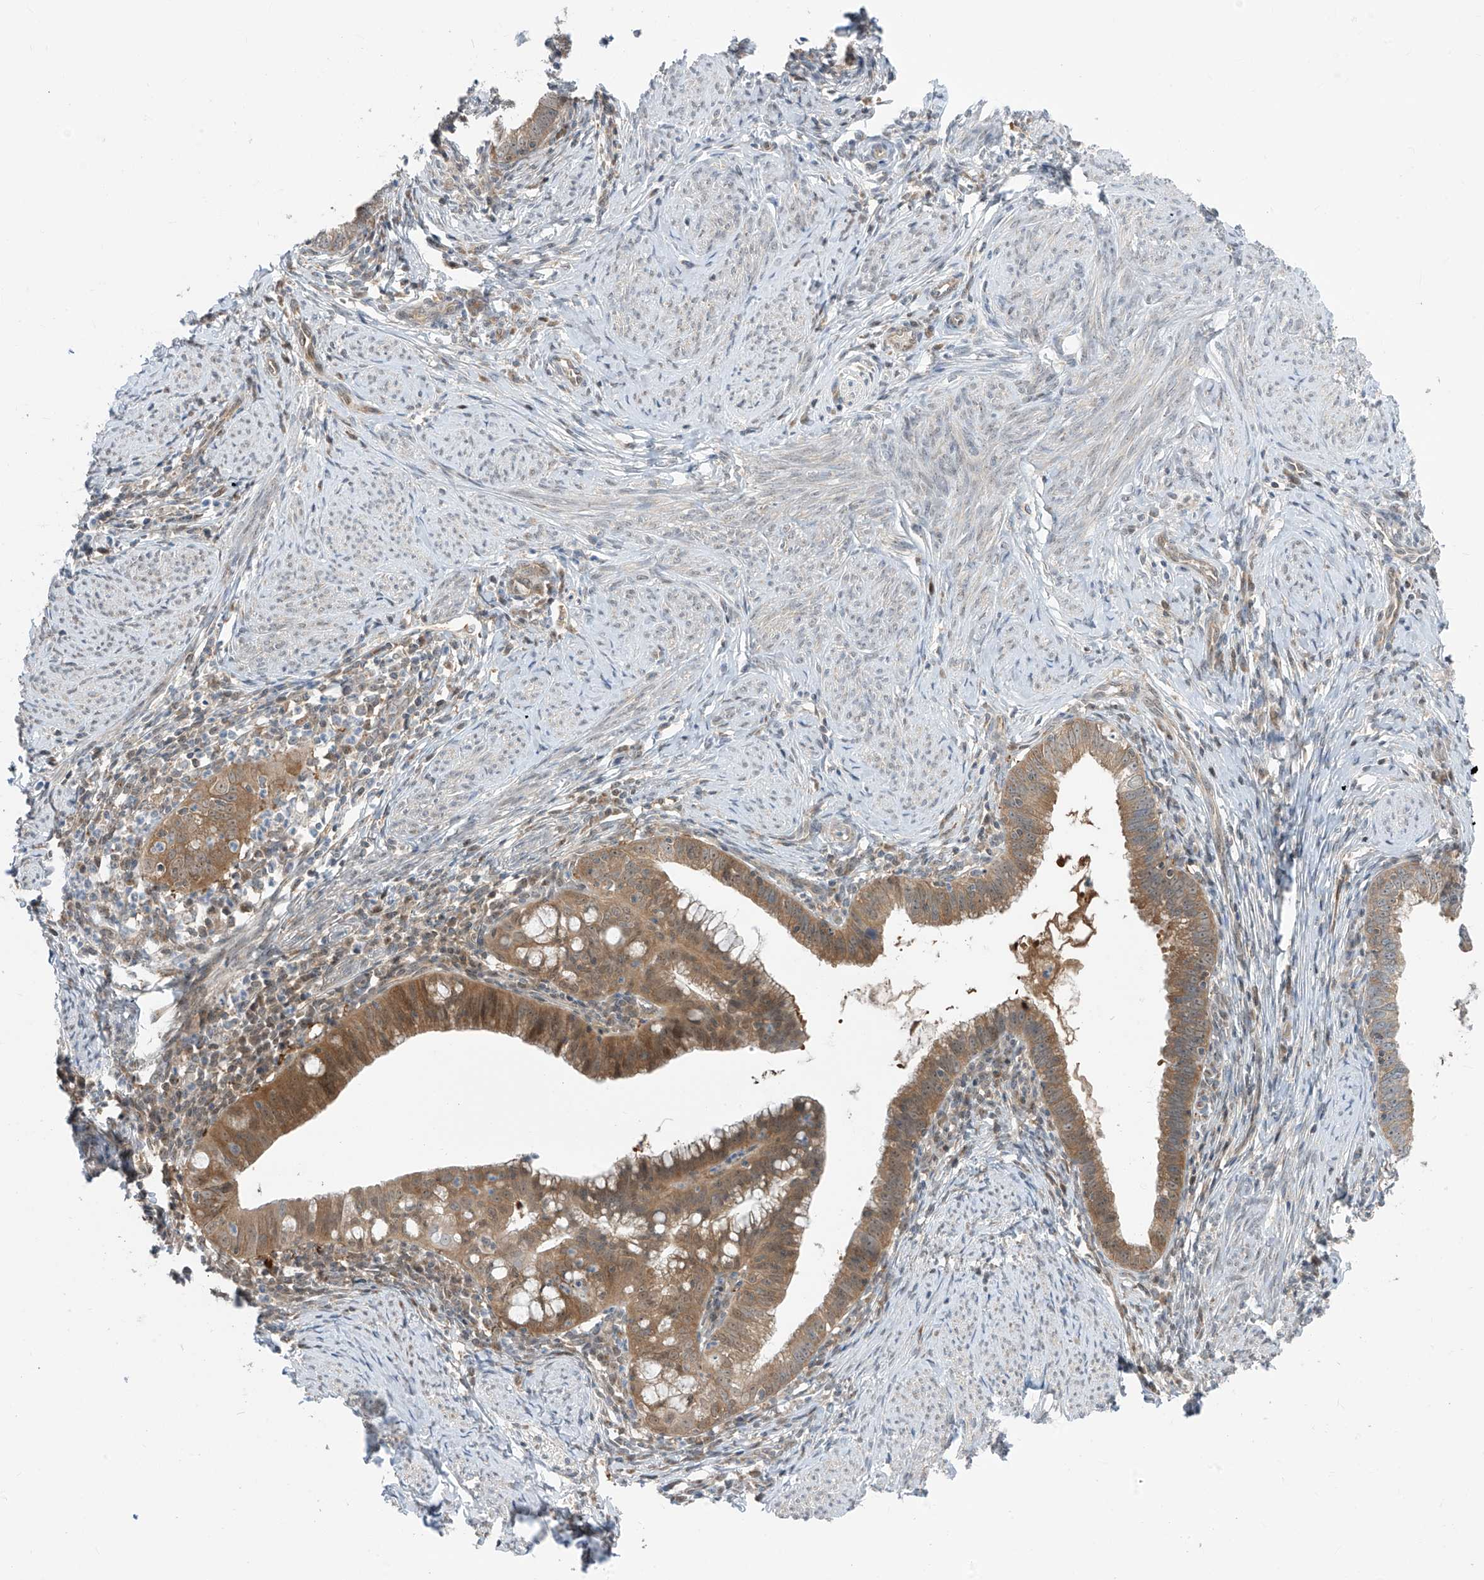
{"staining": {"intensity": "moderate", "quantity": ">75%", "location": "cytoplasmic/membranous"}, "tissue": "cervical cancer", "cell_type": "Tumor cells", "image_type": "cancer", "snomed": [{"axis": "morphology", "description": "Adenocarcinoma, NOS"}, {"axis": "topography", "description": "Cervix"}], "caption": "Brown immunohistochemical staining in adenocarcinoma (cervical) shows moderate cytoplasmic/membranous positivity in about >75% of tumor cells.", "gene": "TTC38", "patient": {"sex": "female", "age": 36}}